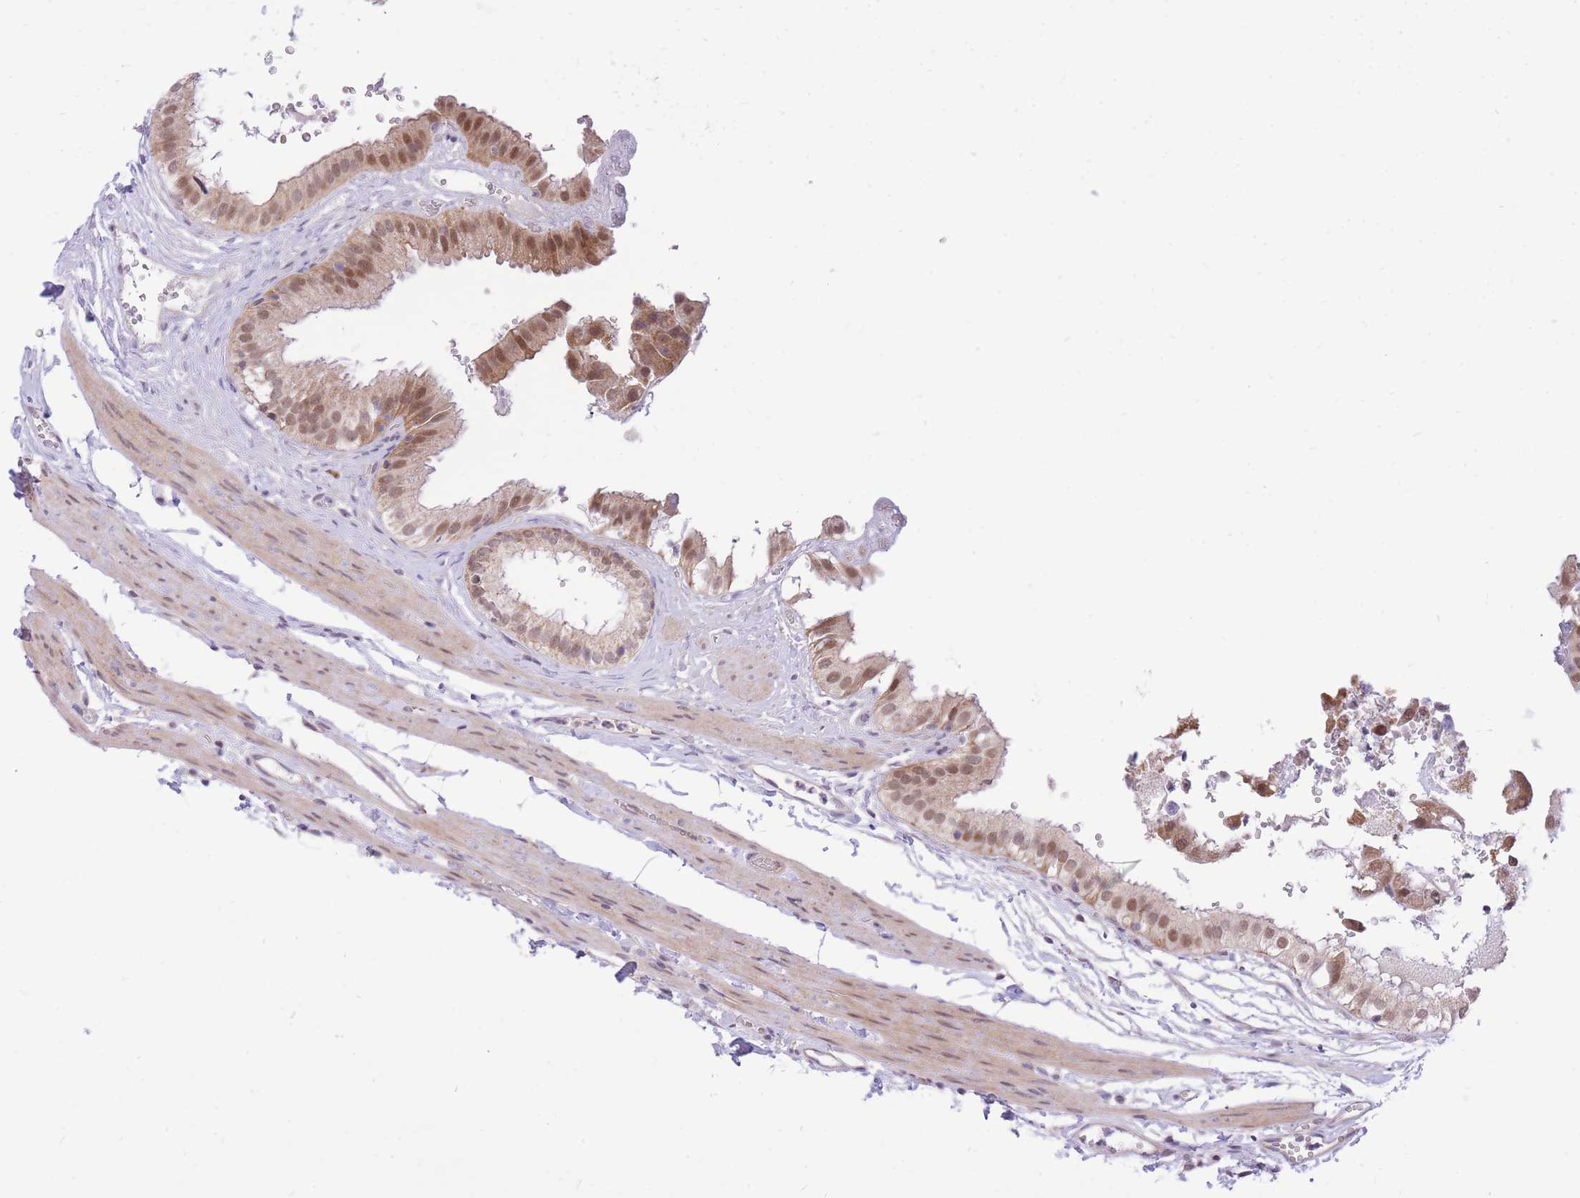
{"staining": {"intensity": "moderate", "quantity": ">75%", "location": "cytoplasmic/membranous,nuclear"}, "tissue": "gallbladder", "cell_type": "Glandular cells", "image_type": "normal", "snomed": [{"axis": "morphology", "description": "Normal tissue, NOS"}, {"axis": "topography", "description": "Gallbladder"}], "caption": "A brown stain highlights moderate cytoplasmic/membranous,nuclear expression of a protein in glandular cells of unremarkable human gallbladder.", "gene": "MINDY2", "patient": {"sex": "female", "age": 61}}